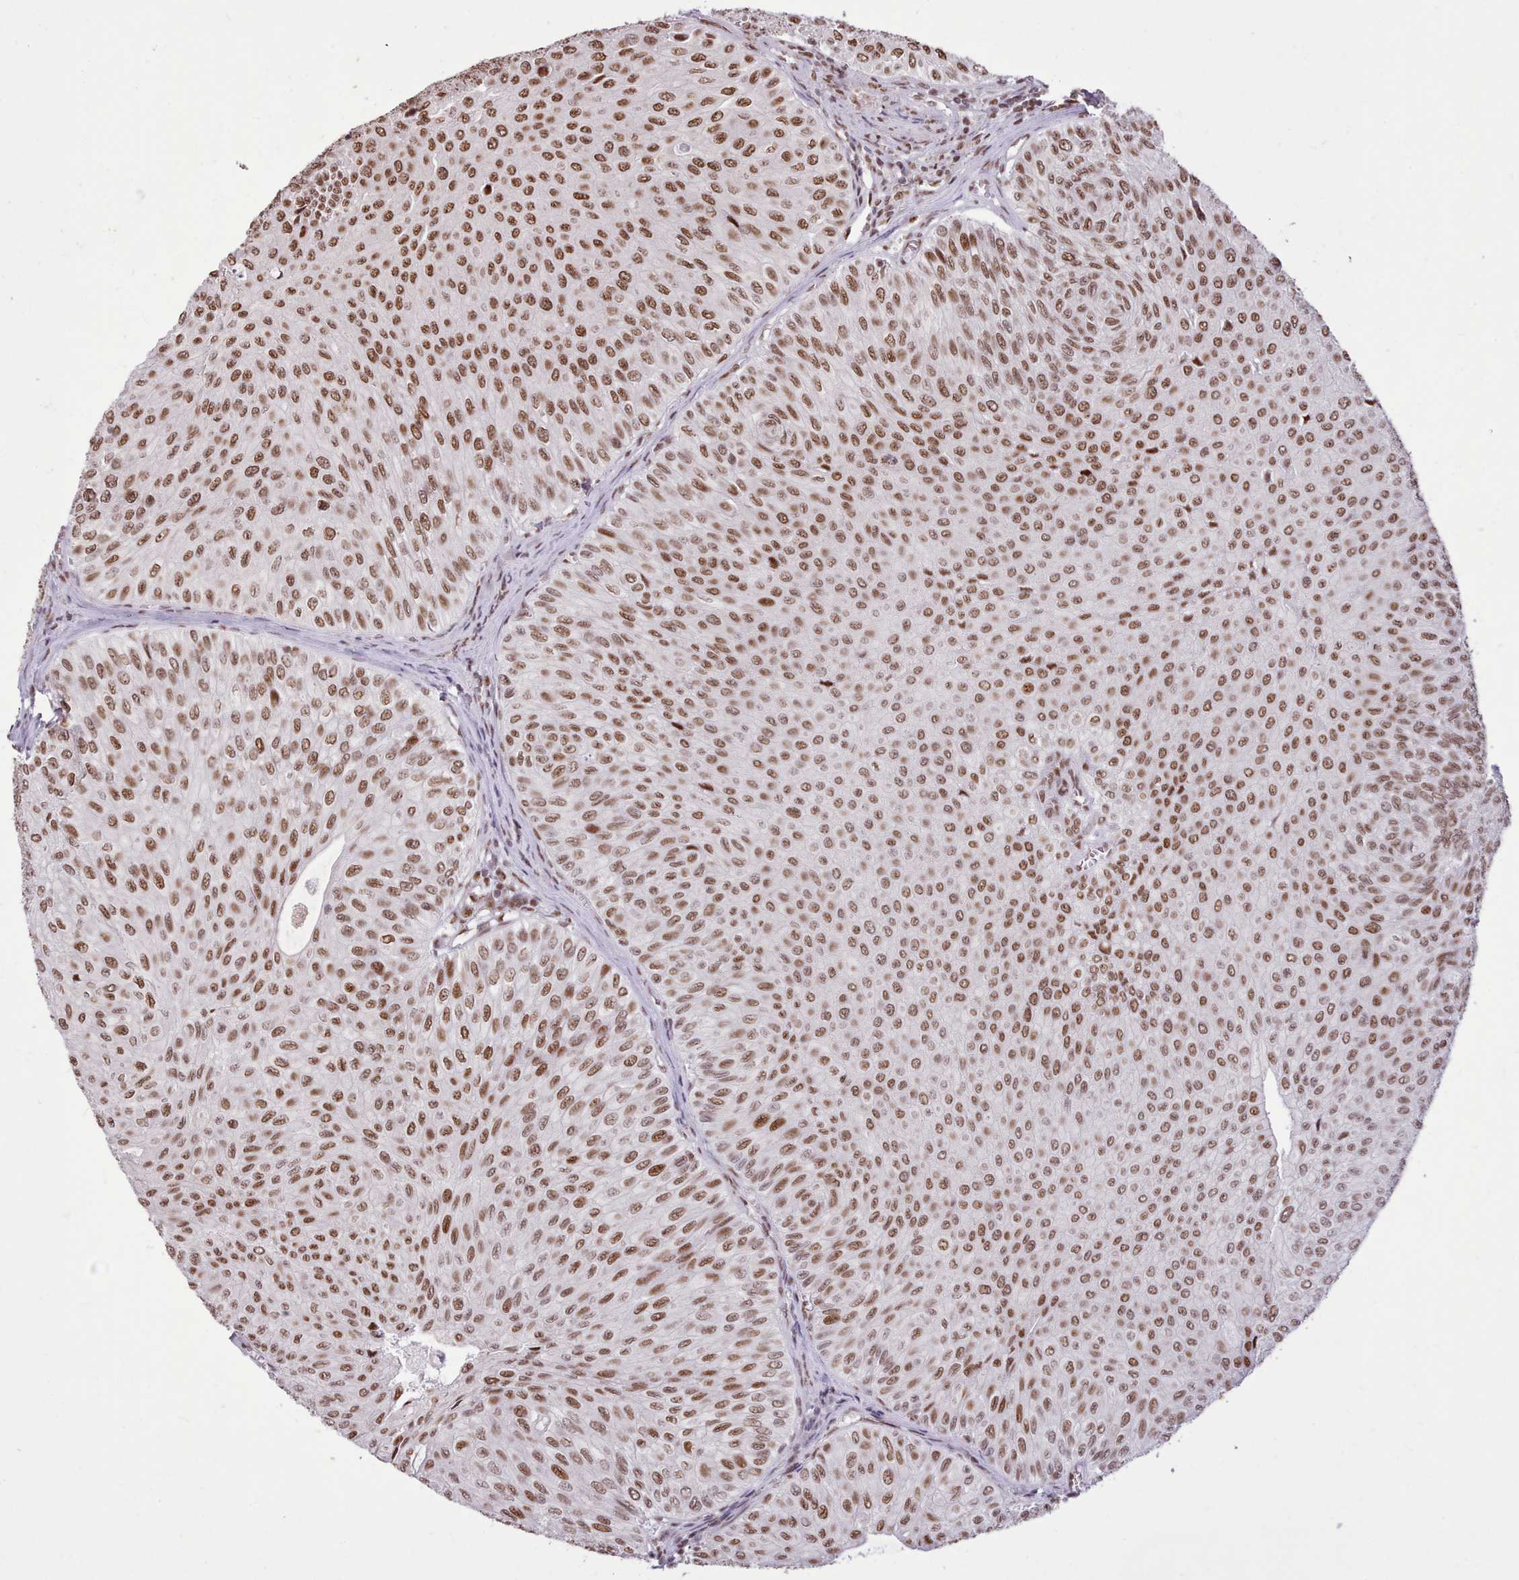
{"staining": {"intensity": "moderate", "quantity": ">75%", "location": "nuclear"}, "tissue": "urothelial cancer", "cell_type": "Tumor cells", "image_type": "cancer", "snomed": [{"axis": "morphology", "description": "Urothelial carcinoma, NOS"}, {"axis": "topography", "description": "Urinary bladder"}], "caption": "Moderate nuclear staining is appreciated in about >75% of tumor cells in urothelial cancer.", "gene": "TAF15", "patient": {"sex": "male", "age": 59}}